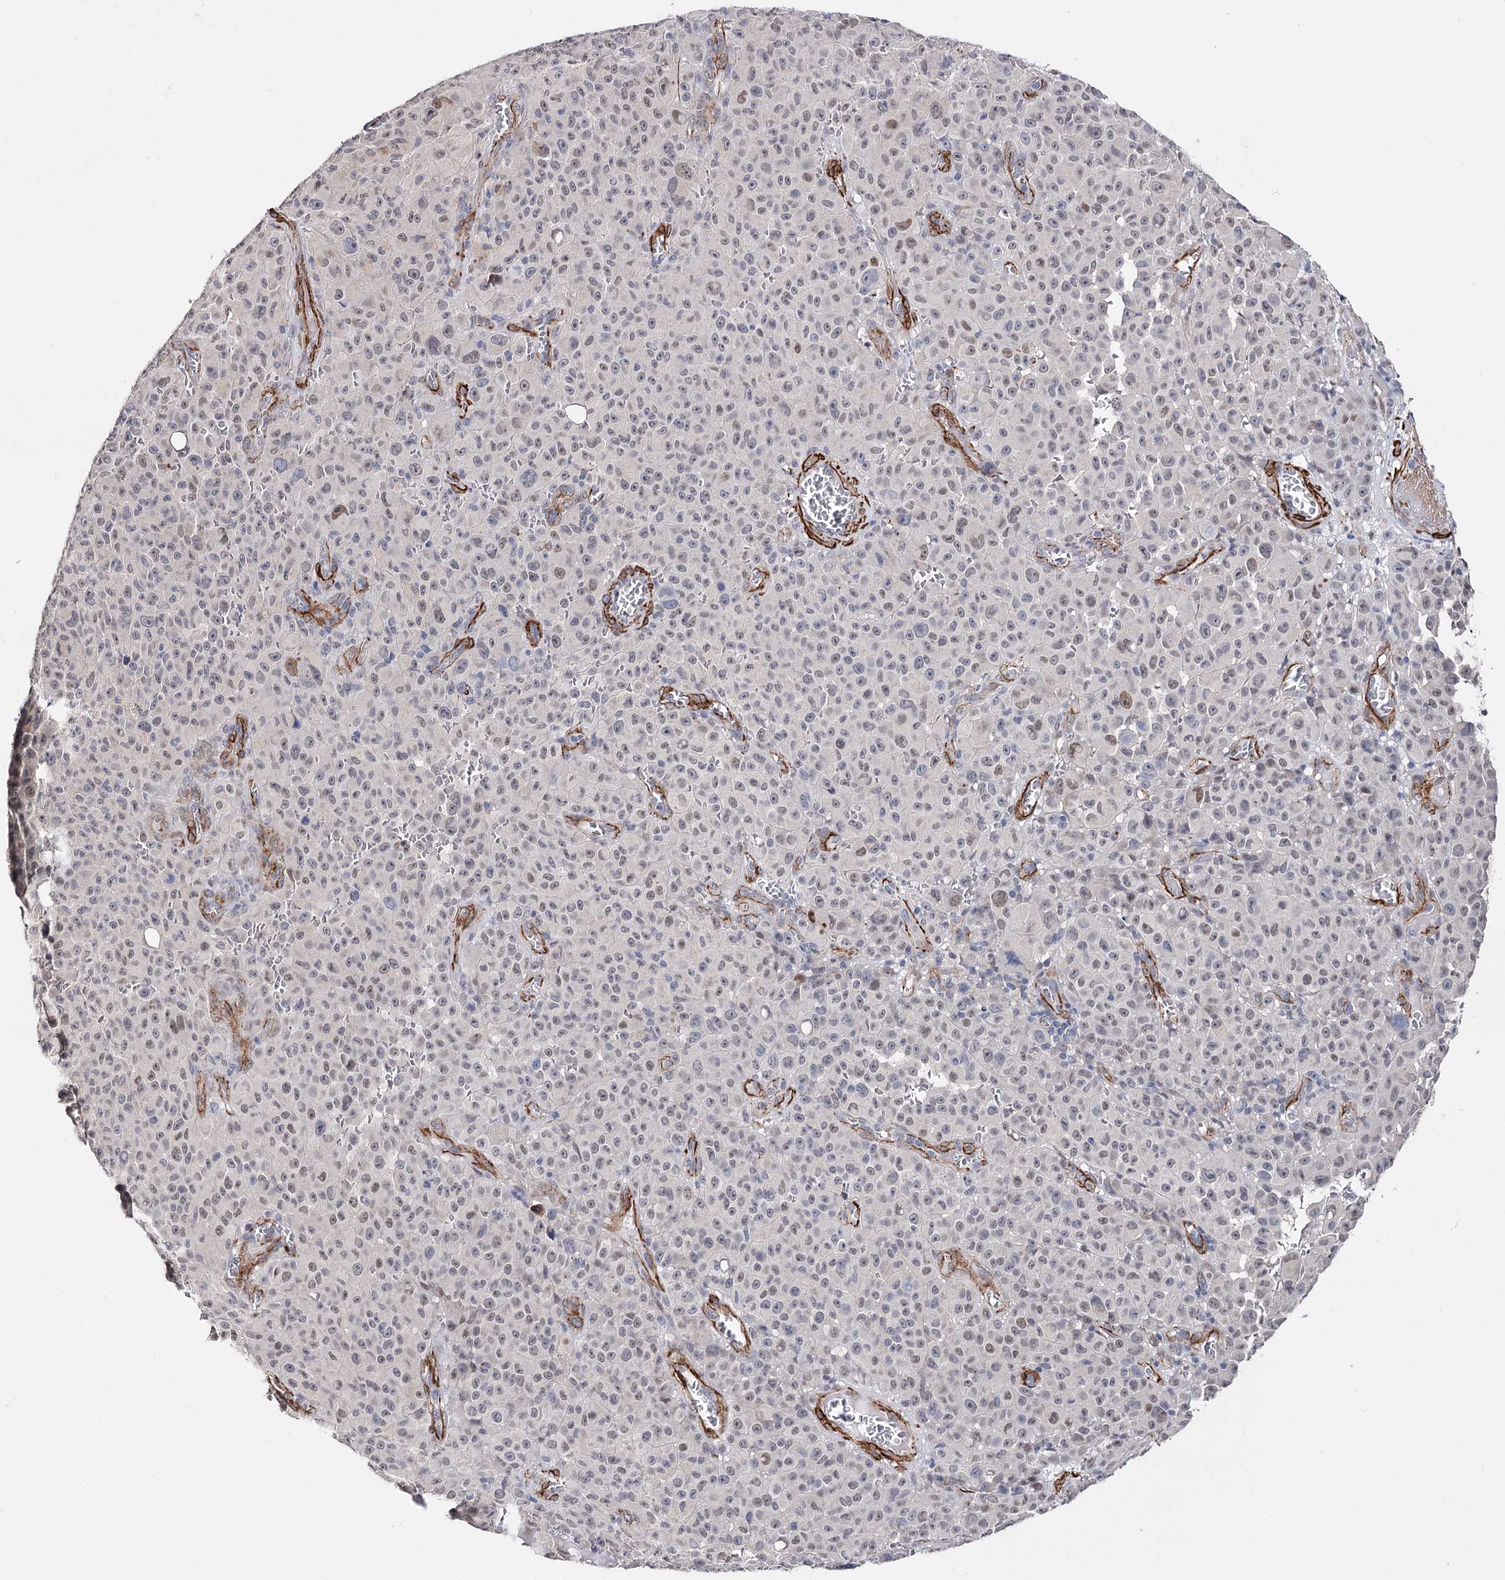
{"staining": {"intensity": "weak", "quantity": "25%-75%", "location": "nuclear"}, "tissue": "melanoma", "cell_type": "Tumor cells", "image_type": "cancer", "snomed": [{"axis": "morphology", "description": "Malignant melanoma, NOS"}, {"axis": "topography", "description": "Skin"}], "caption": "The immunohistochemical stain shows weak nuclear expression in tumor cells of malignant melanoma tissue.", "gene": "CFAP46", "patient": {"sex": "female", "age": 82}}